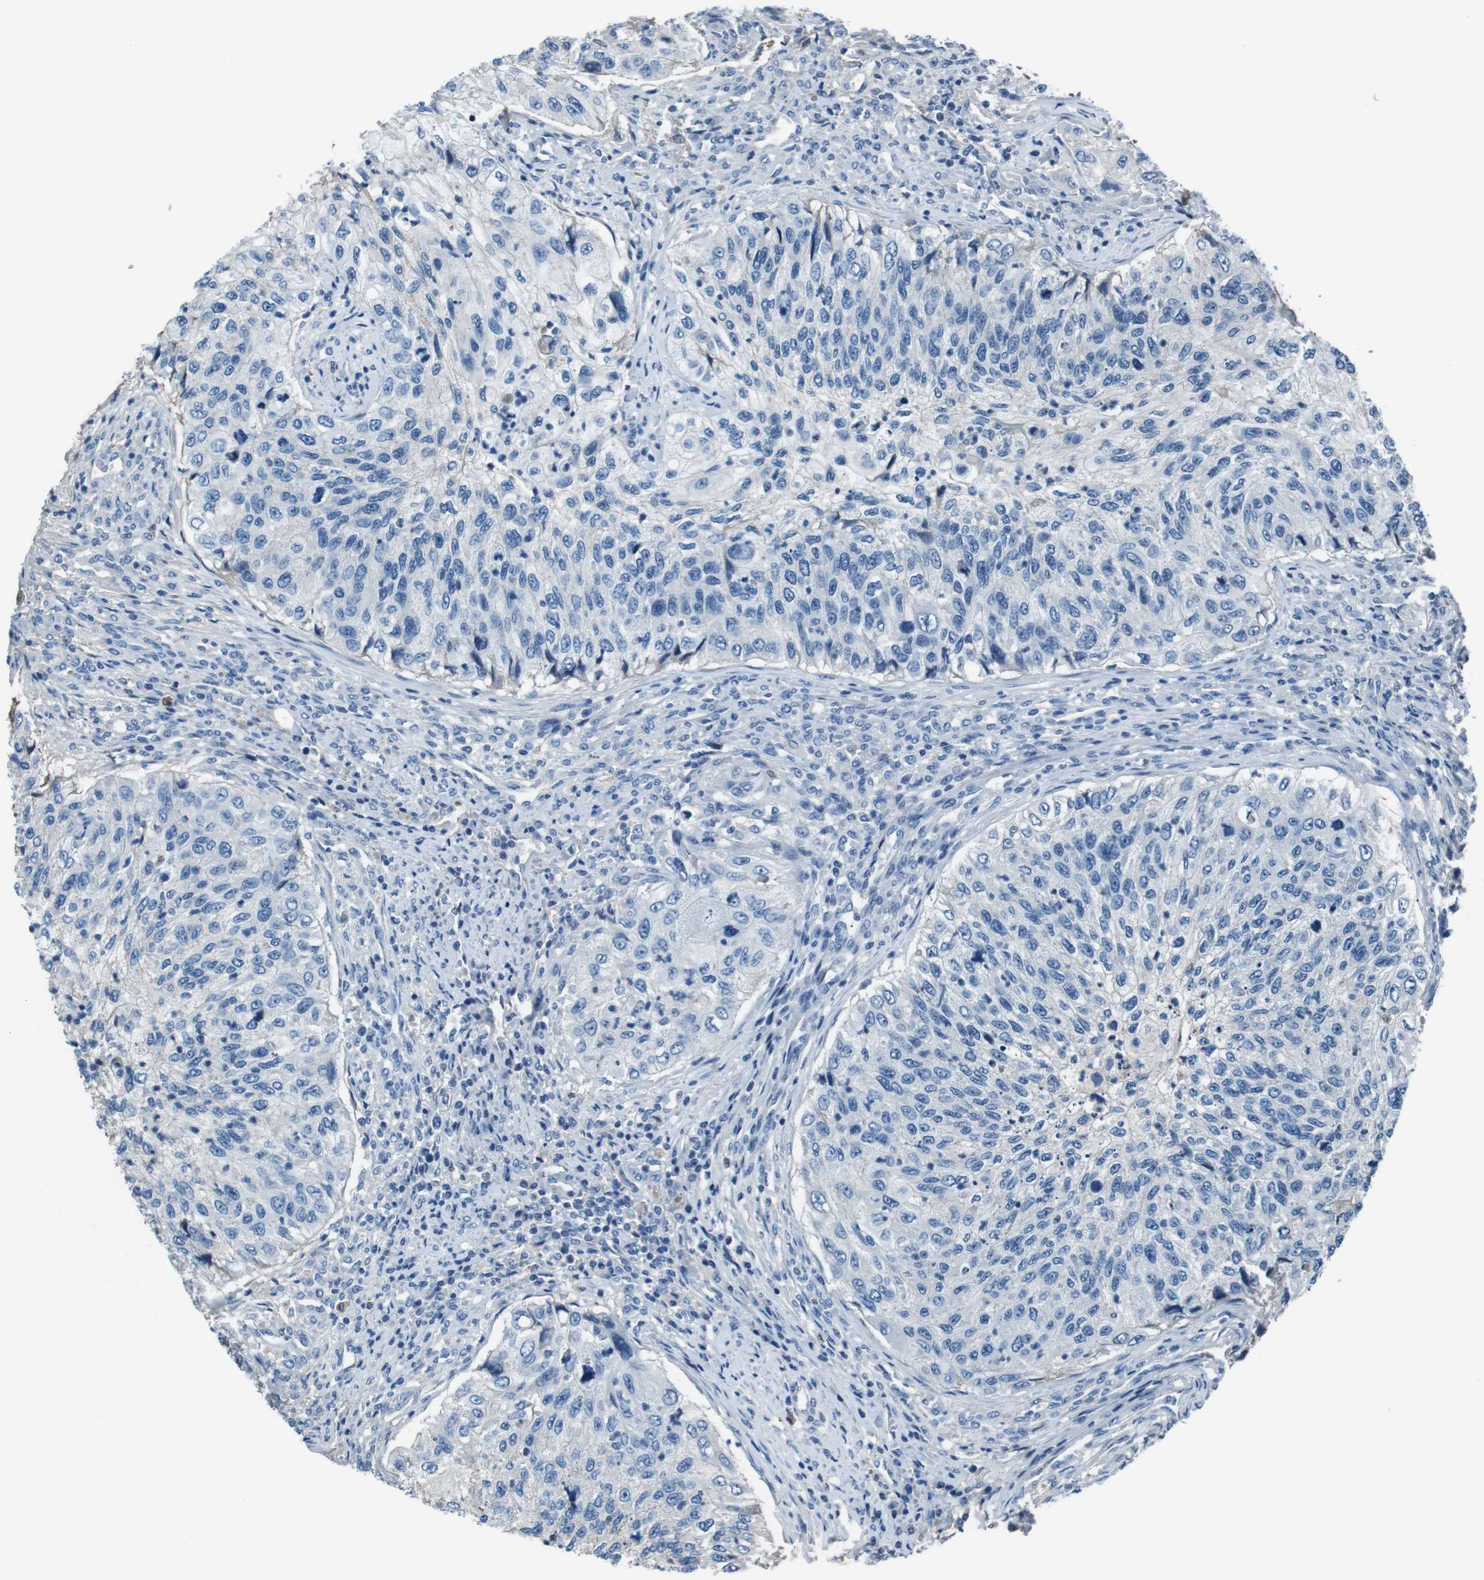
{"staining": {"intensity": "negative", "quantity": "none", "location": "none"}, "tissue": "urothelial cancer", "cell_type": "Tumor cells", "image_type": "cancer", "snomed": [{"axis": "morphology", "description": "Urothelial carcinoma, High grade"}, {"axis": "topography", "description": "Urinary bladder"}], "caption": "High-grade urothelial carcinoma stained for a protein using immunohistochemistry demonstrates no staining tumor cells.", "gene": "LEP", "patient": {"sex": "female", "age": 60}}